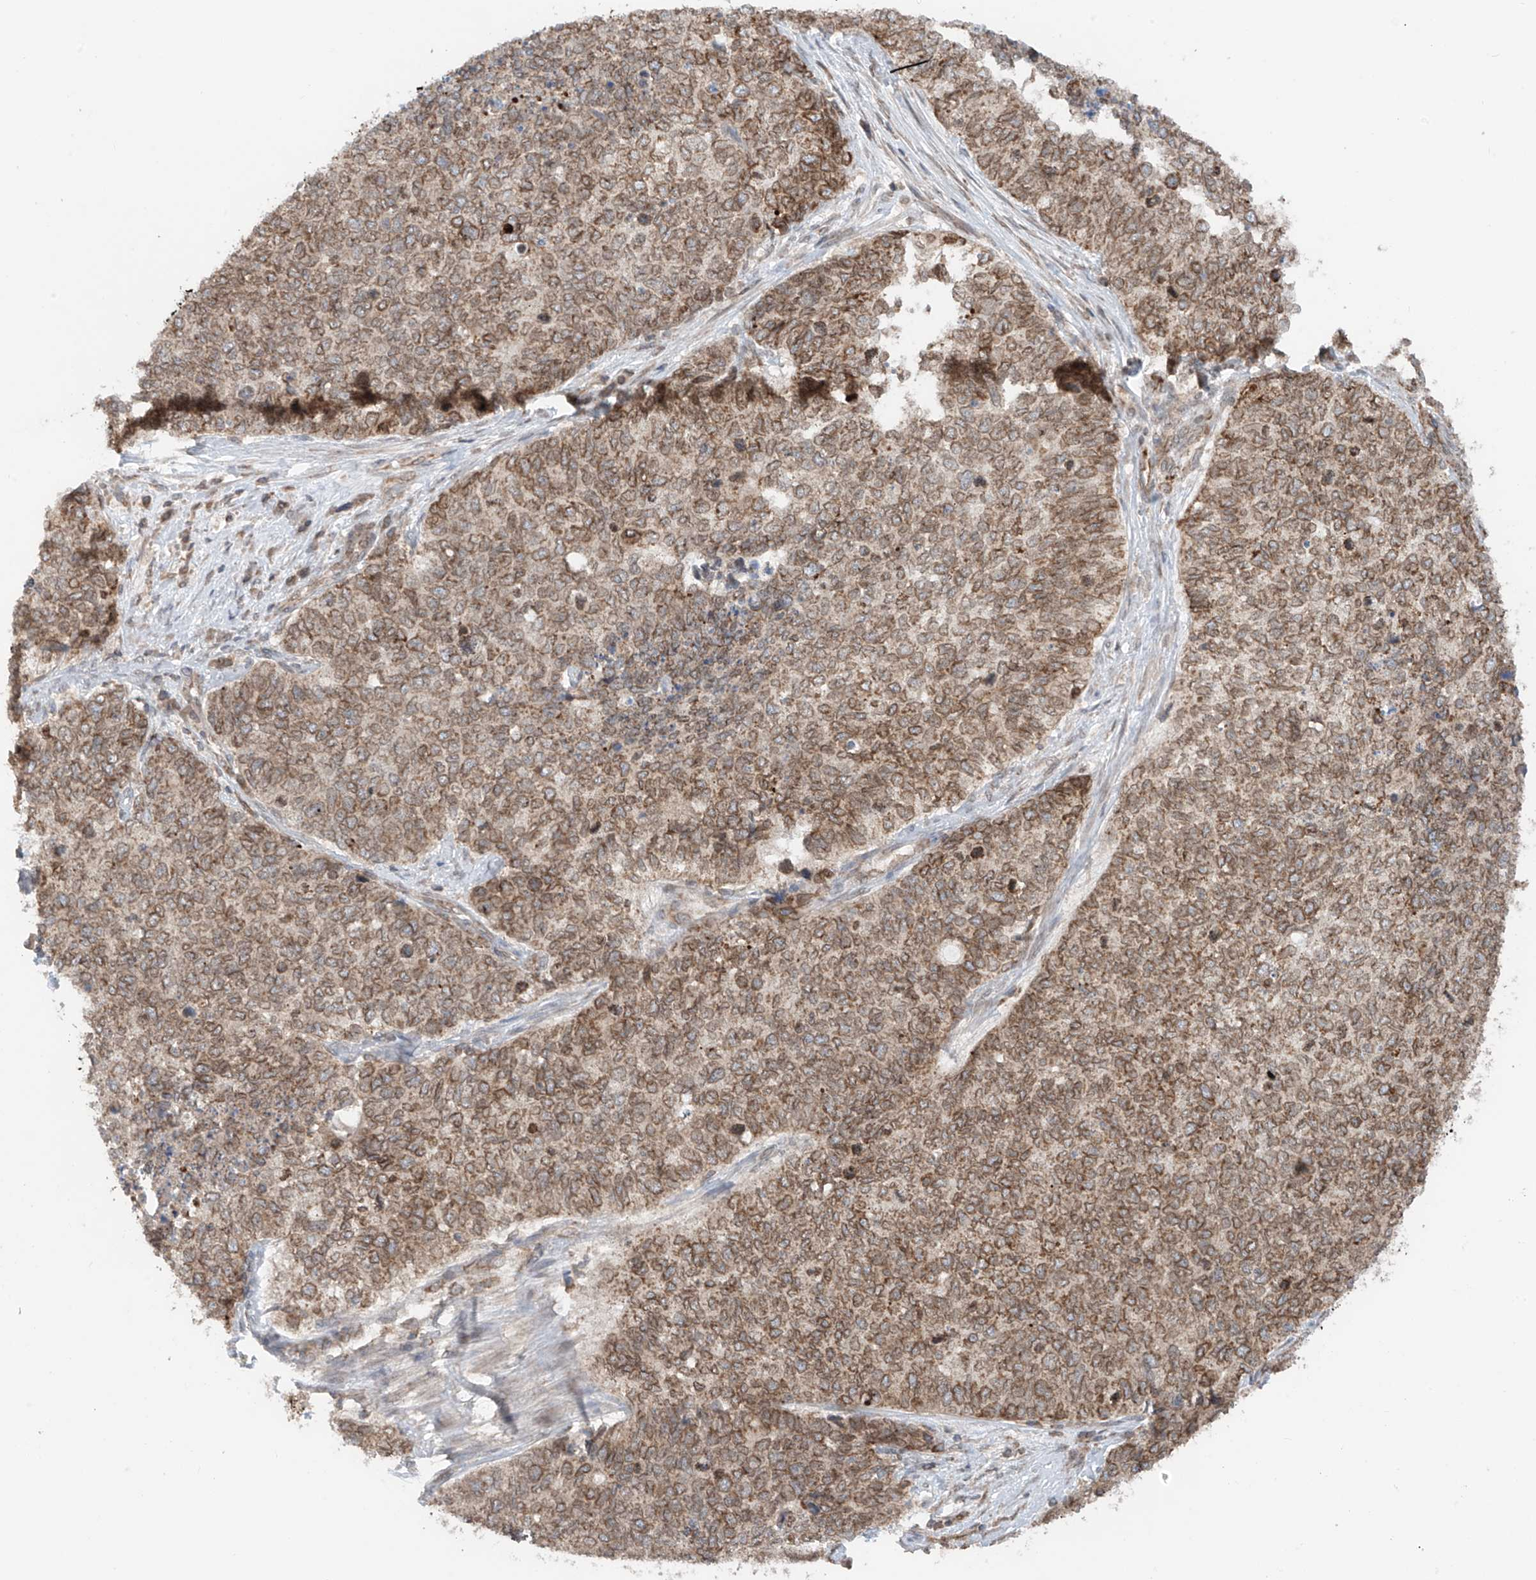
{"staining": {"intensity": "moderate", "quantity": ">75%", "location": "cytoplasmic/membranous,nuclear"}, "tissue": "cervical cancer", "cell_type": "Tumor cells", "image_type": "cancer", "snomed": [{"axis": "morphology", "description": "Squamous cell carcinoma, NOS"}, {"axis": "topography", "description": "Cervix"}], "caption": "Protein staining of squamous cell carcinoma (cervical) tissue demonstrates moderate cytoplasmic/membranous and nuclear expression in about >75% of tumor cells.", "gene": "AHCTF1", "patient": {"sex": "female", "age": 63}}